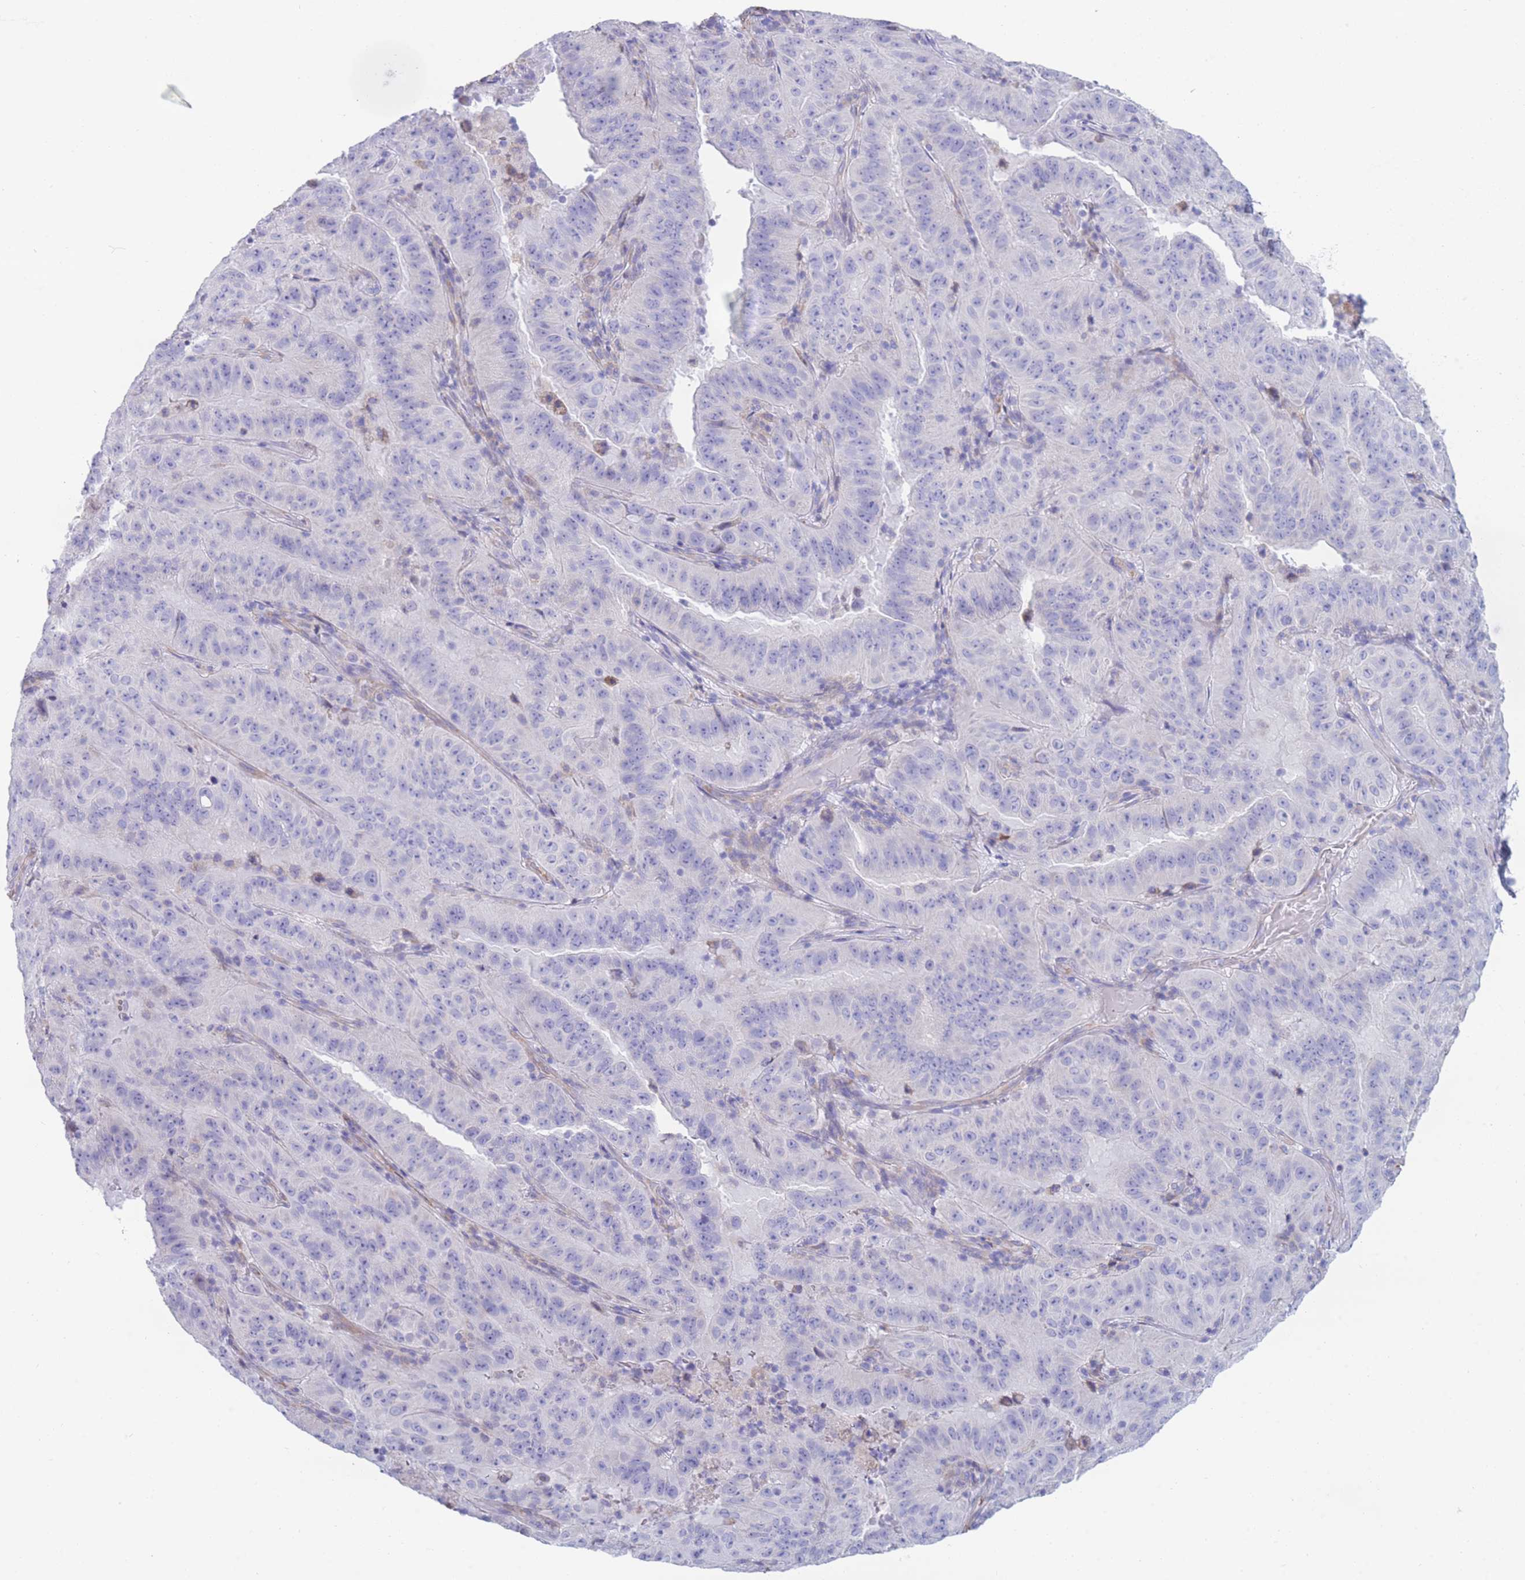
{"staining": {"intensity": "negative", "quantity": "none", "location": "none"}, "tissue": "pancreatic cancer", "cell_type": "Tumor cells", "image_type": "cancer", "snomed": [{"axis": "morphology", "description": "Adenocarcinoma, NOS"}, {"axis": "topography", "description": "Pancreas"}], "caption": "An IHC image of pancreatic adenocarcinoma is shown. There is no staining in tumor cells of pancreatic adenocarcinoma.", "gene": "XKR8", "patient": {"sex": "male", "age": 63}}